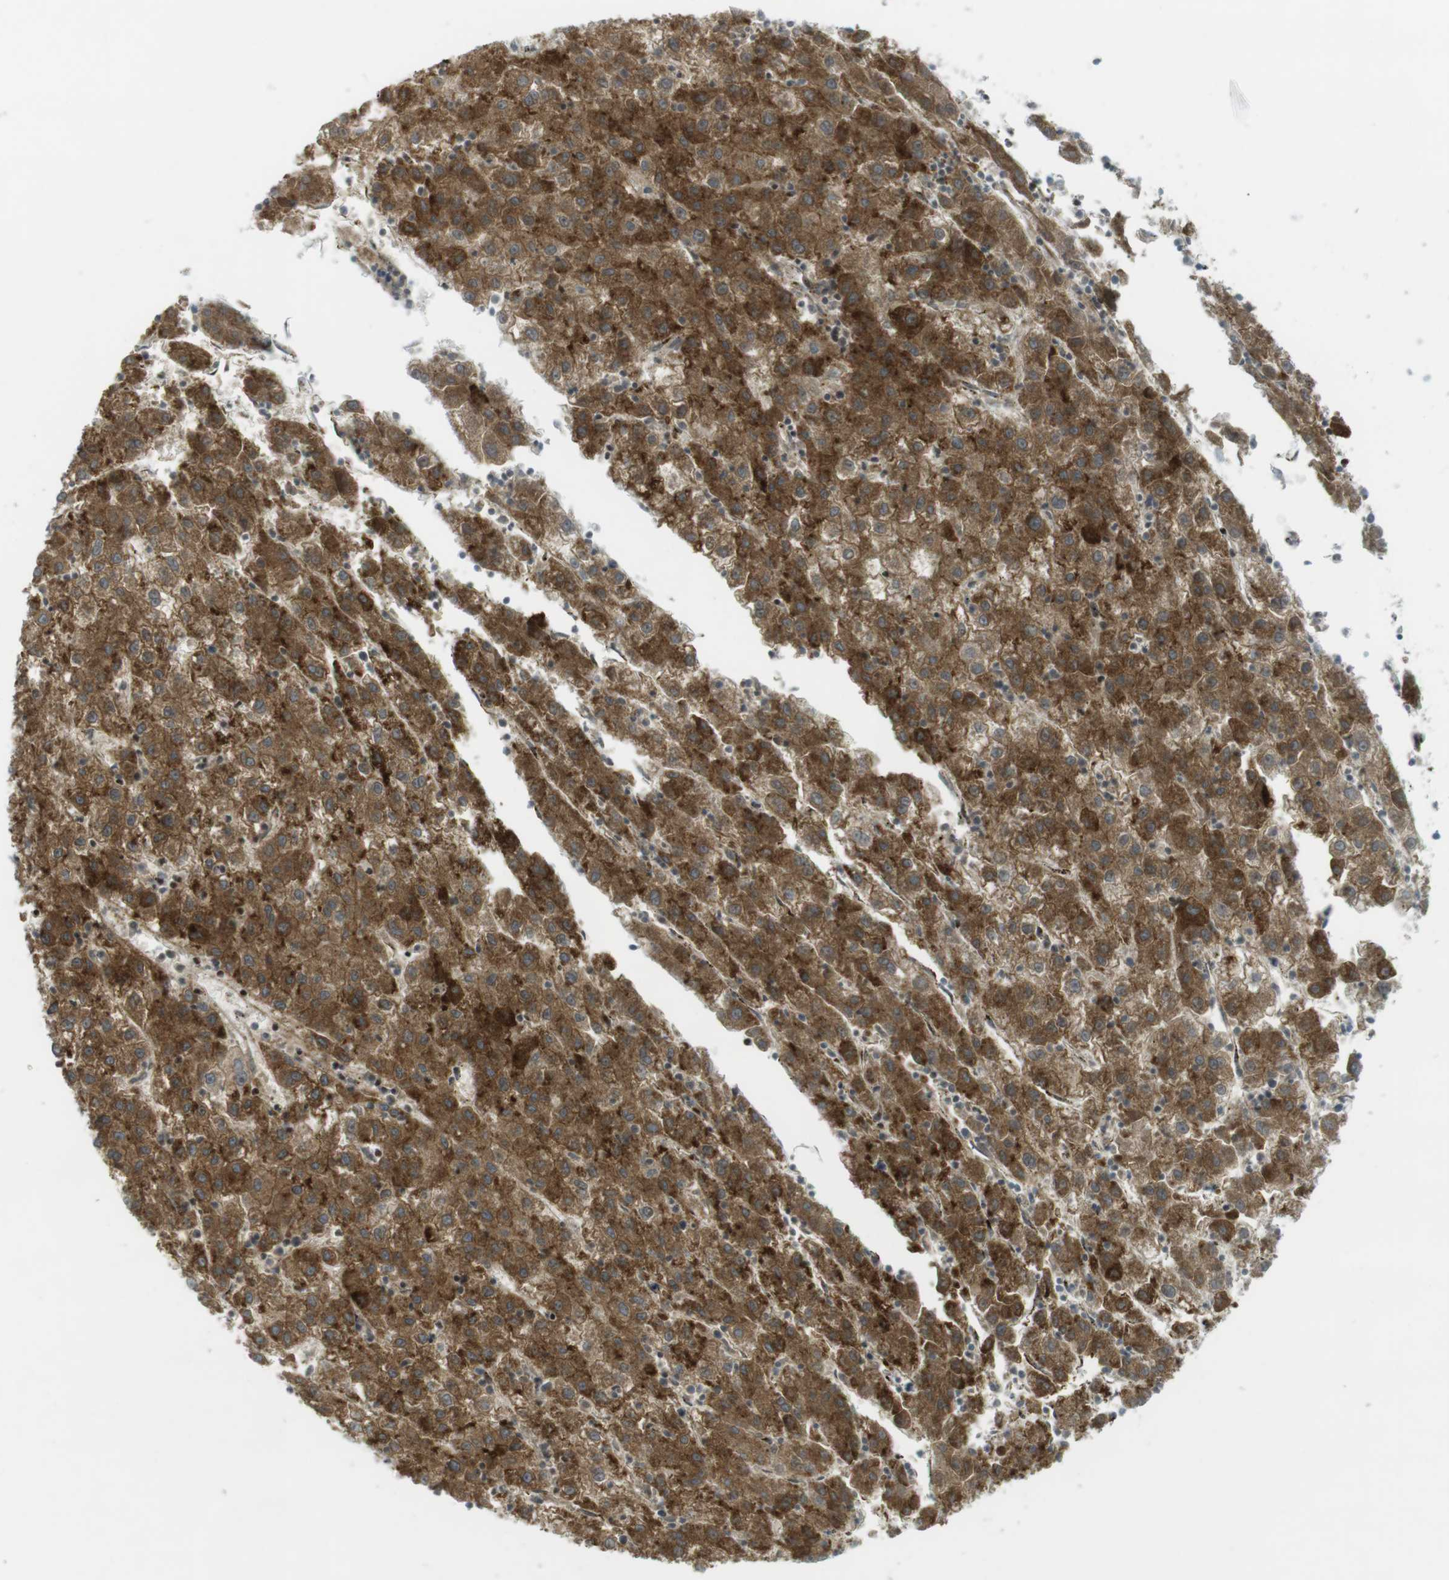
{"staining": {"intensity": "moderate", "quantity": "25%-75%", "location": "cytoplasmic/membranous"}, "tissue": "liver cancer", "cell_type": "Tumor cells", "image_type": "cancer", "snomed": [{"axis": "morphology", "description": "Carcinoma, Hepatocellular, NOS"}, {"axis": "topography", "description": "Liver"}], "caption": "There is medium levels of moderate cytoplasmic/membranous positivity in tumor cells of hepatocellular carcinoma (liver), as demonstrated by immunohistochemical staining (brown color).", "gene": "PPP1R13B", "patient": {"sex": "male", "age": 72}}